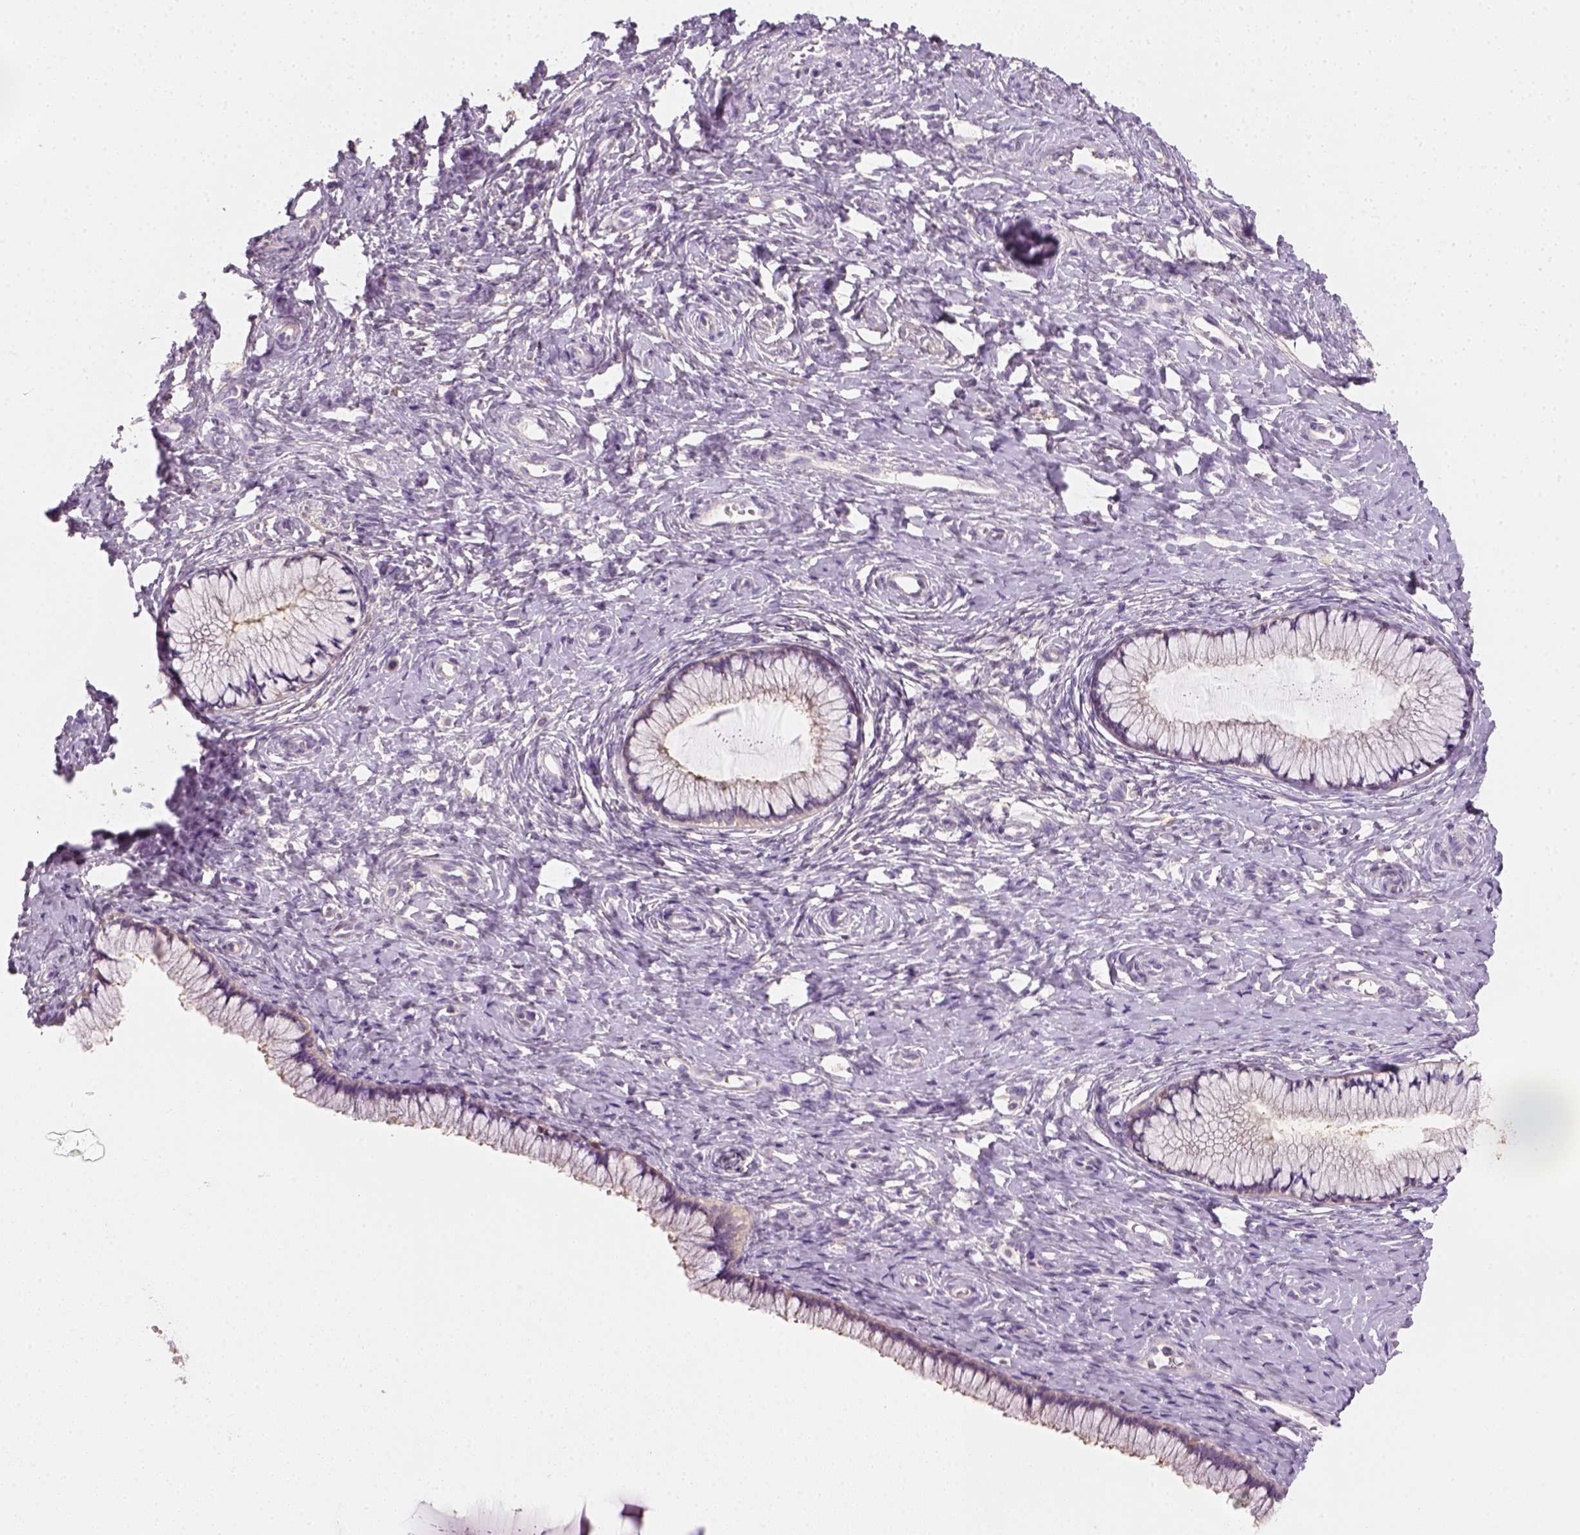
{"staining": {"intensity": "negative", "quantity": "none", "location": "none"}, "tissue": "cervix", "cell_type": "Glandular cells", "image_type": "normal", "snomed": [{"axis": "morphology", "description": "Normal tissue, NOS"}, {"axis": "topography", "description": "Cervix"}], "caption": "Histopathology image shows no protein positivity in glandular cells of normal cervix. Brightfield microscopy of immunohistochemistry (IHC) stained with DAB (3,3'-diaminobenzidine) (brown) and hematoxylin (blue), captured at high magnification.", "gene": "EPHB1", "patient": {"sex": "female", "age": 37}}